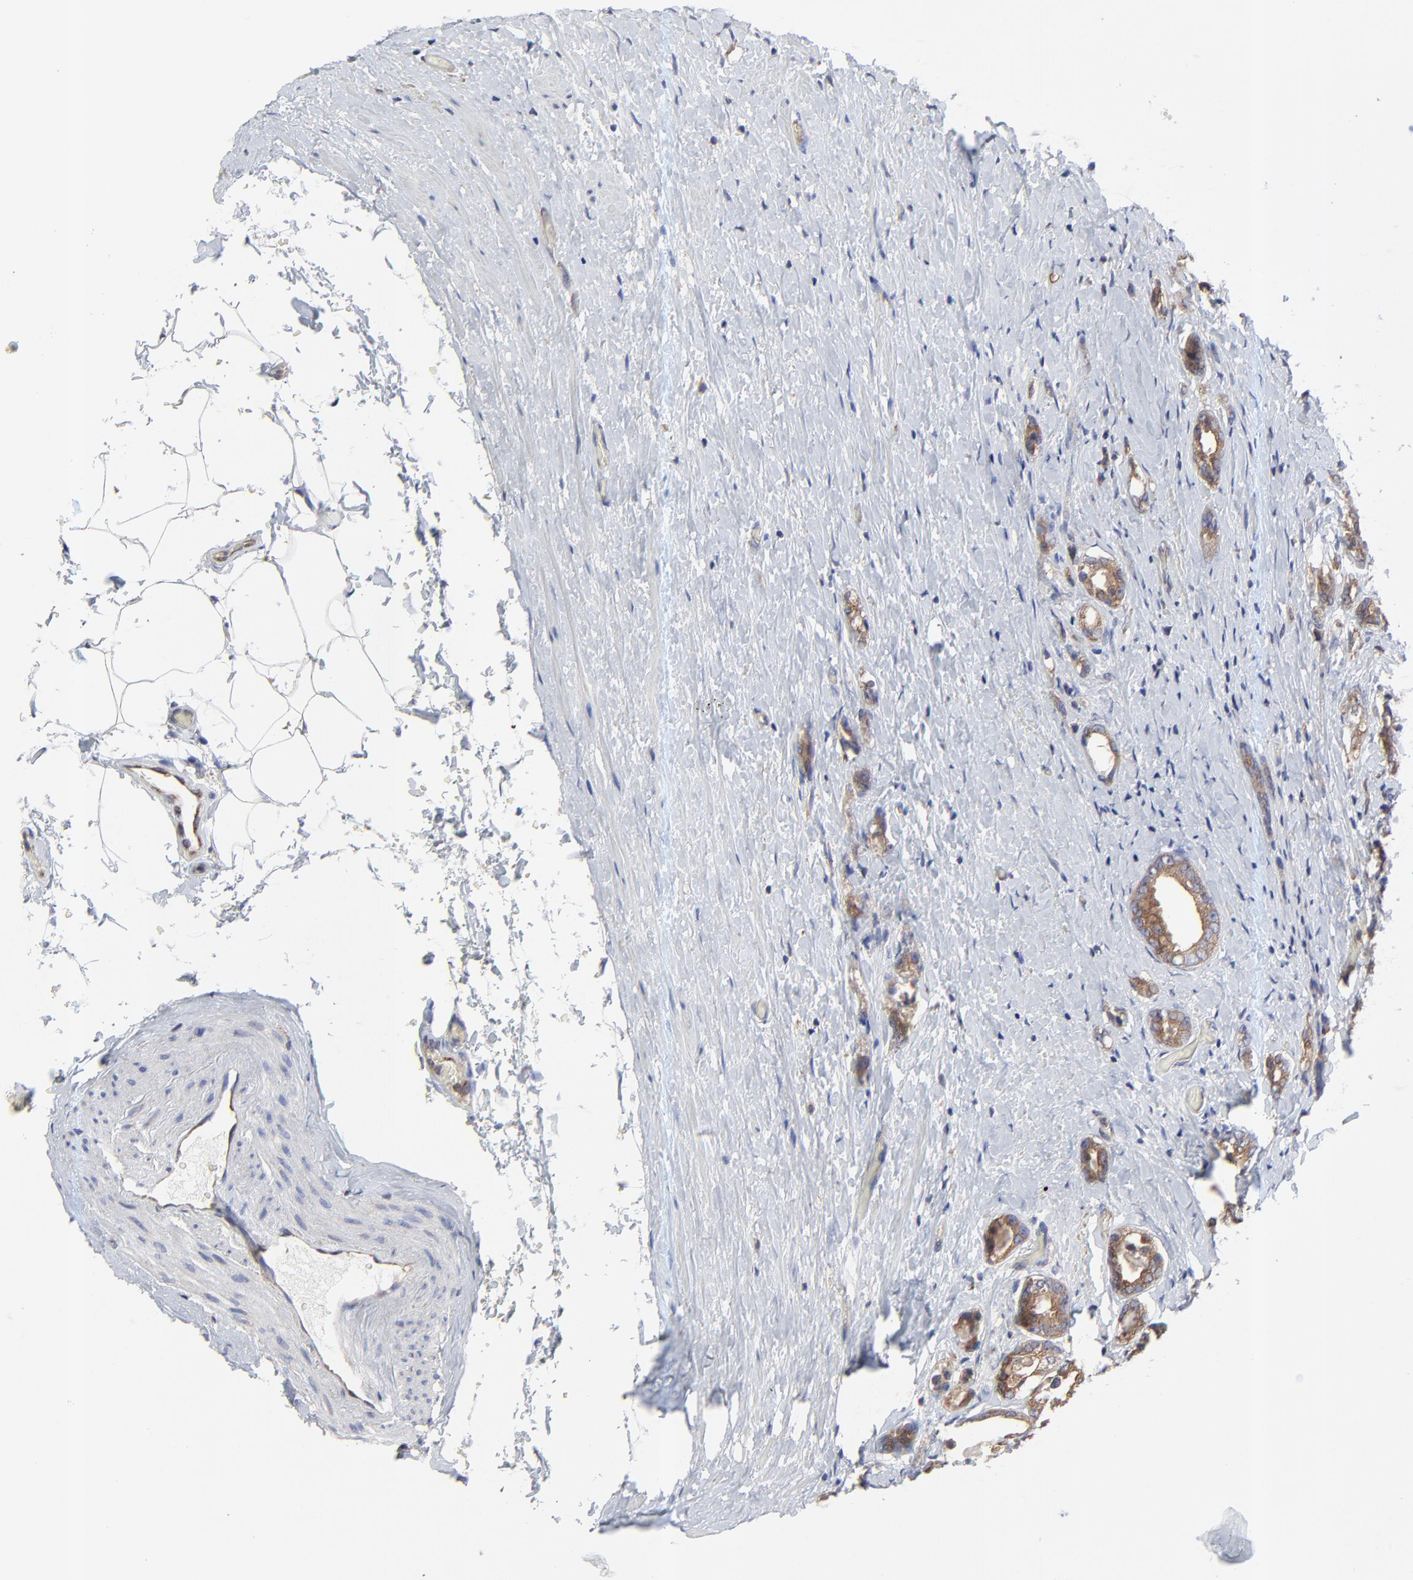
{"staining": {"intensity": "strong", "quantity": ">75%", "location": "cytoplasmic/membranous"}, "tissue": "prostate cancer", "cell_type": "Tumor cells", "image_type": "cancer", "snomed": [{"axis": "morphology", "description": "Adenocarcinoma, Medium grade"}, {"axis": "topography", "description": "Prostate"}], "caption": "Protein expression analysis of human prostate cancer (adenocarcinoma (medium-grade)) reveals strong cytoplasmic/membranous positivity in about >75% of tumor cells.", "gene": "RAB9A", "patient": {"sex": "male", "age": 59}}